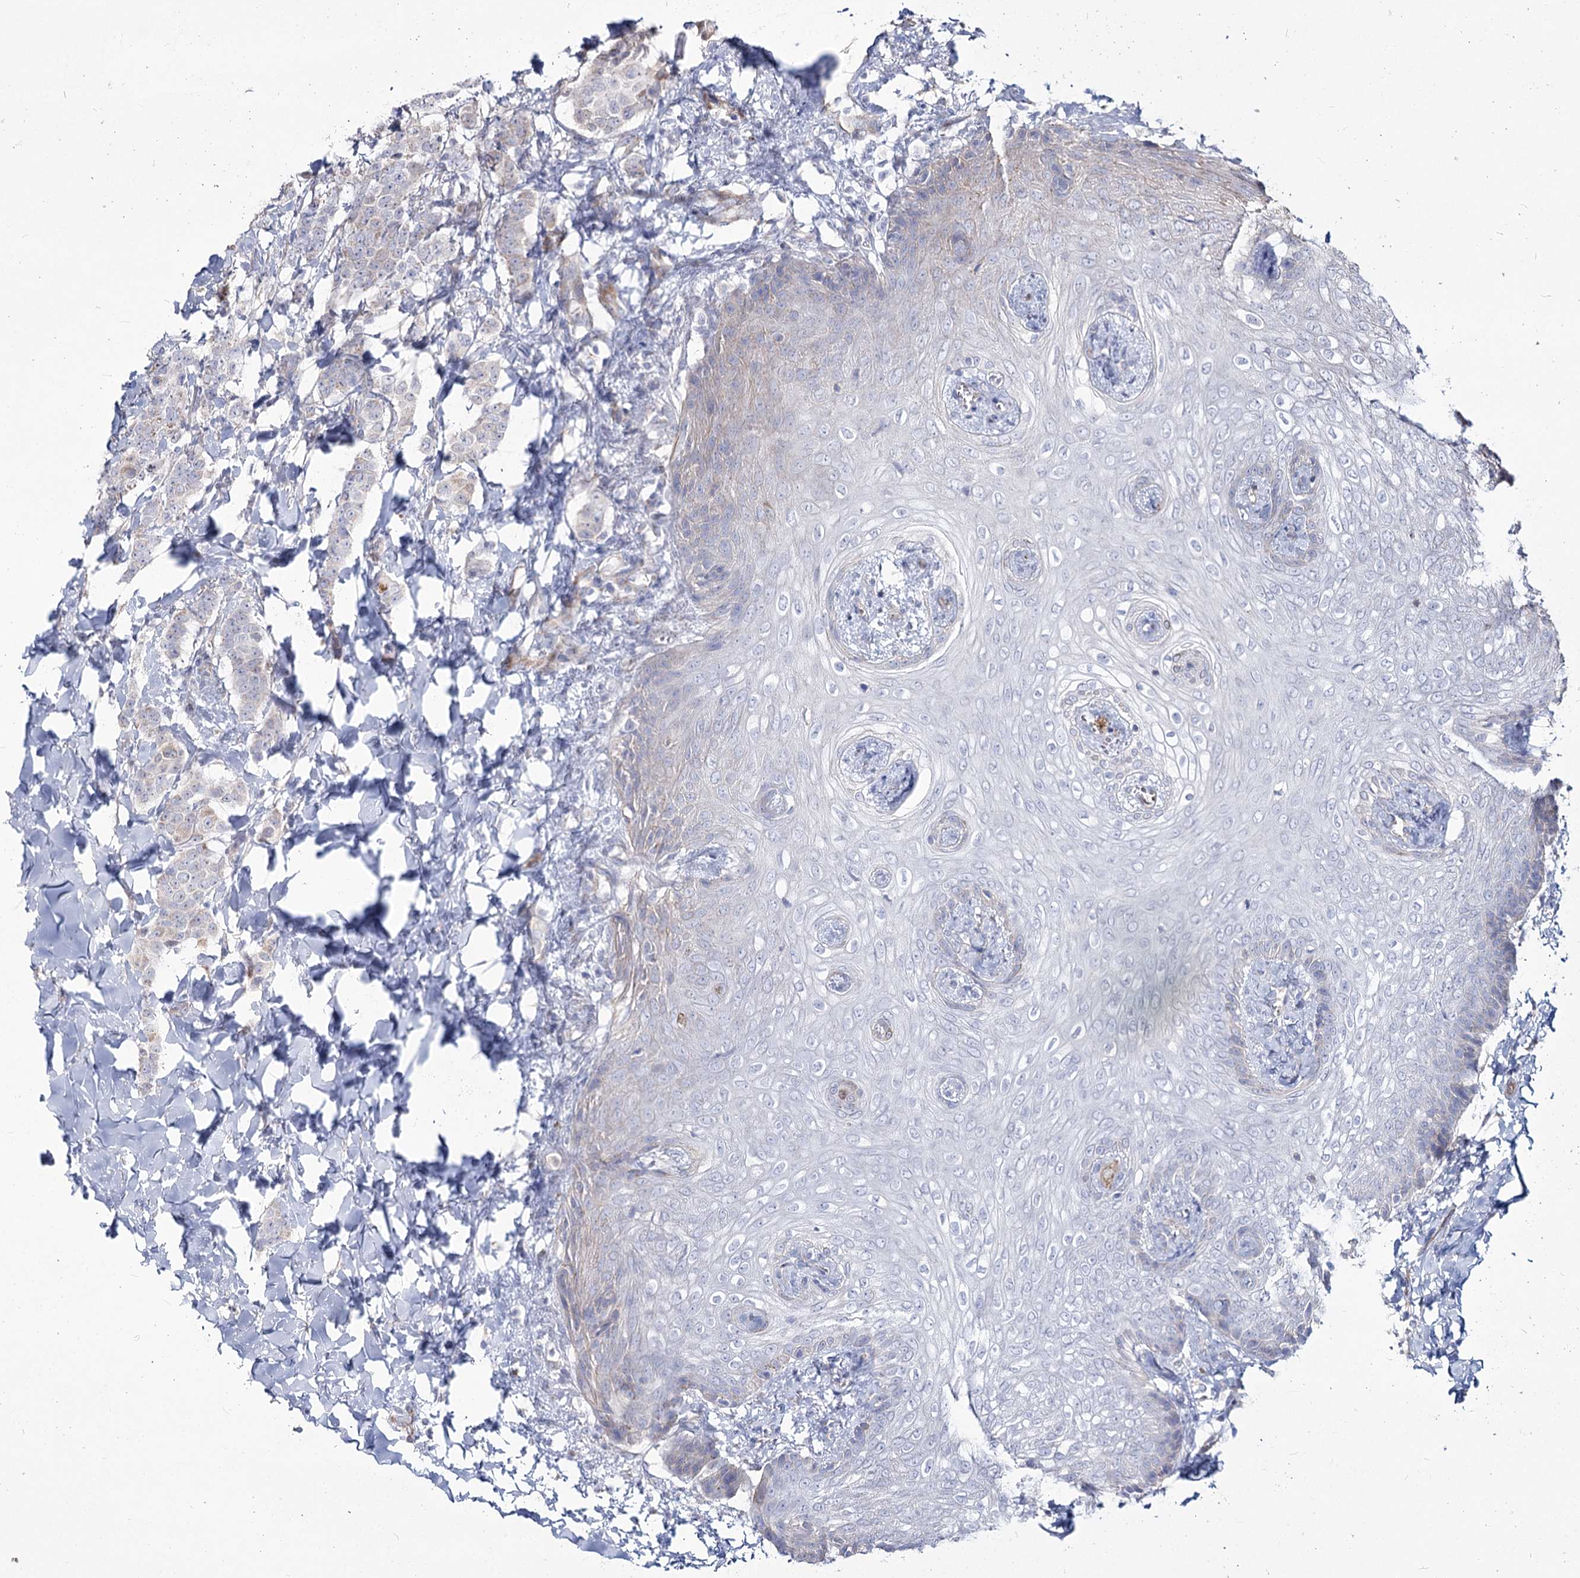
{"staining": {"intensity": "negative", "quantity": "none", "location": "none"}, "tissue": "breast cancer", "cell_type": "Tumor cells", "image_type": "cancer", "snomed": [{"axis": "morphology", "description": "Duct carcinoma"}, {"axis": "topography", "description": "Breast"}], "caption": "Micrograph shows no significant protein staining in tumor cells of breast cancer.", "gene": "ME3", "patient": {"sex": "female", "age": 40}}